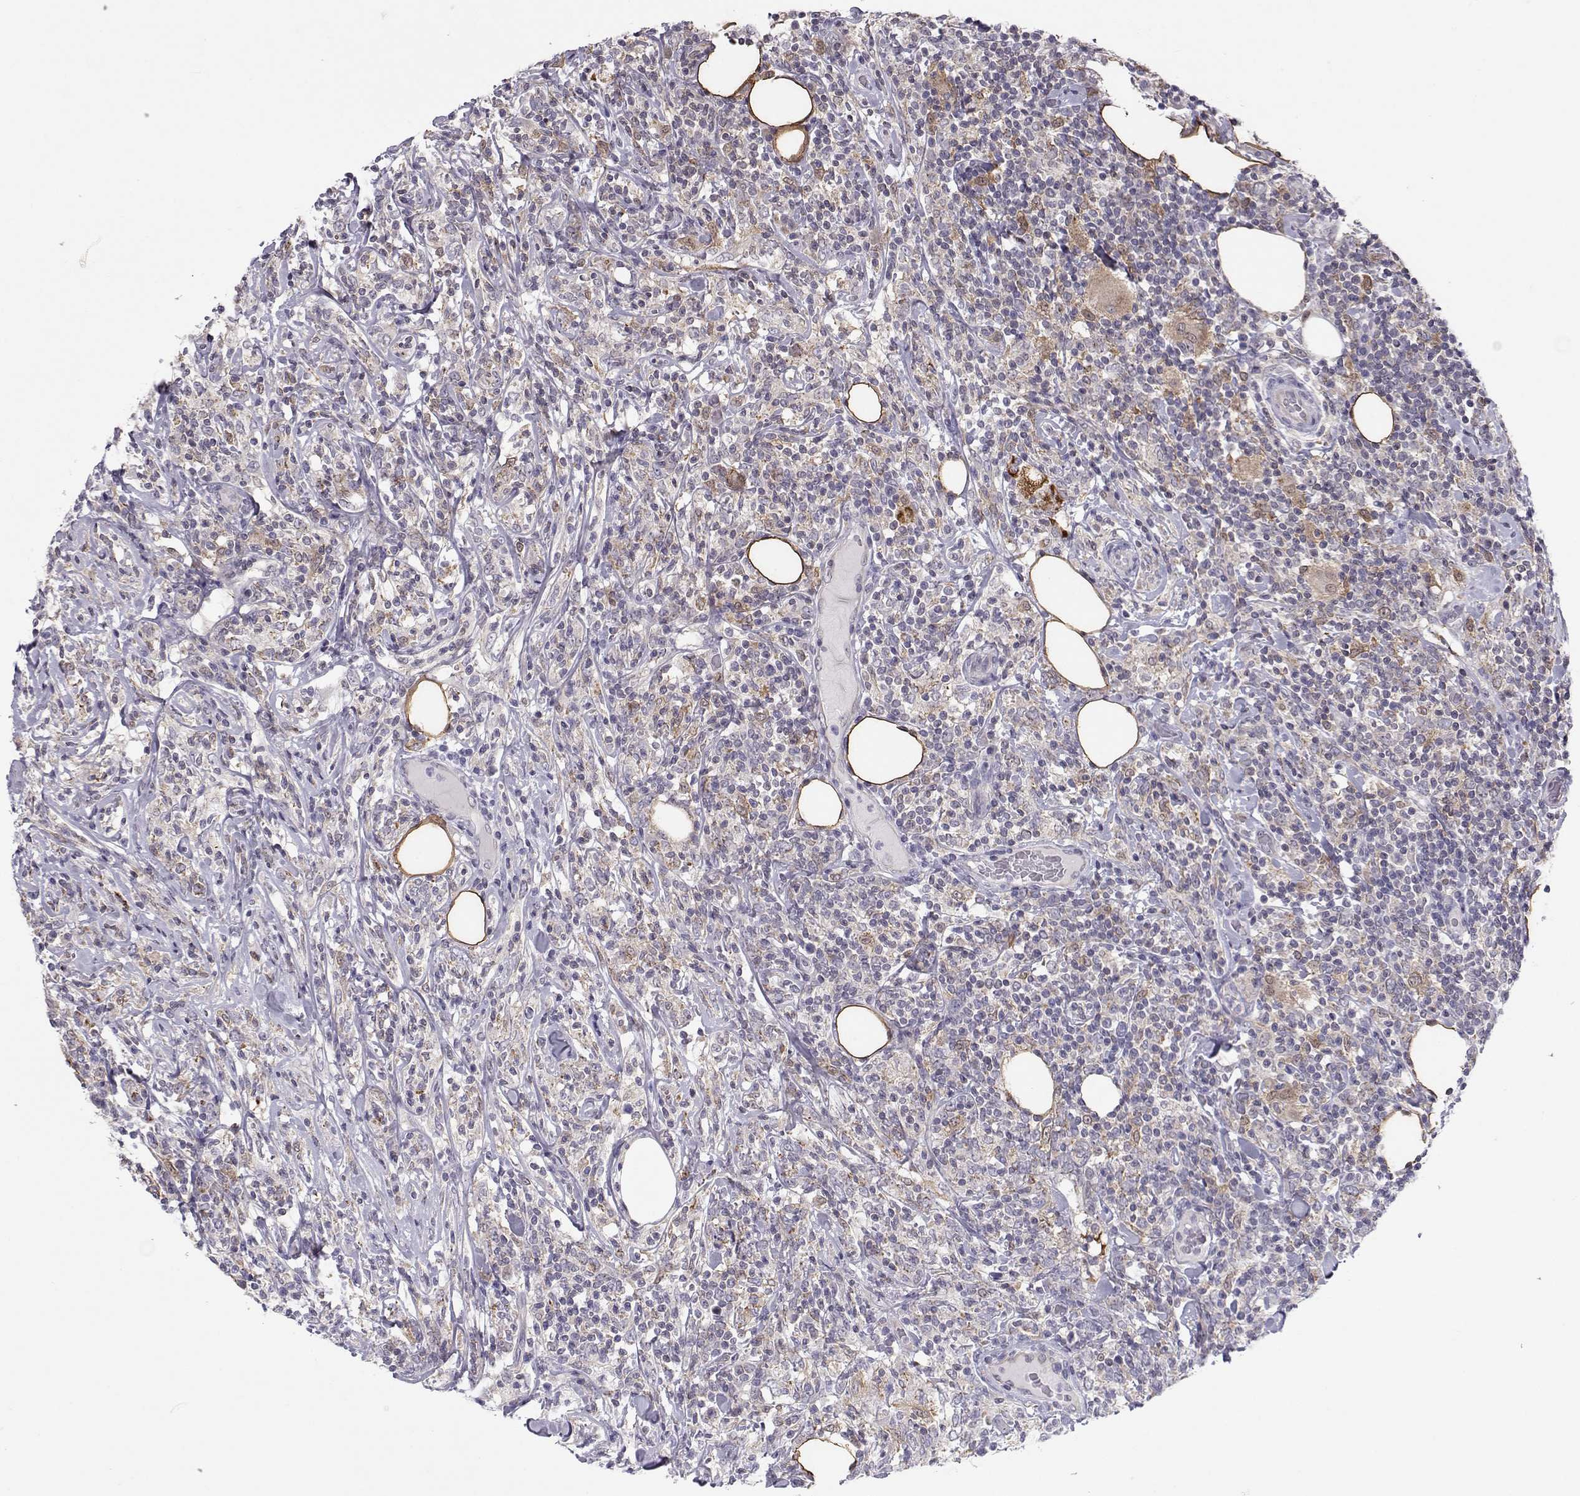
{"staining": {"intensity": "negative", "quantity": "none", "location": "none"}, "tissue": "lymphoma", "cell_type": "Tumor cells", "image_type": "cancer", "snomed": [{"axis": "morphology", "description": "Malignant lymphoma, non-Hodgkin's type, High grade"}, {"axis": "topography", "description": "Lymph node"}], "caption": "Malignant lymphoma, non-Hodgkin's type (high-grade) was stained to show a protein in brown. There is no significant staining in tumor cells. (Brightfield microscopy of DAB IHC at high magnification).", "gene": "NPVF", "patient": {"sex": "female", "age": 84}}